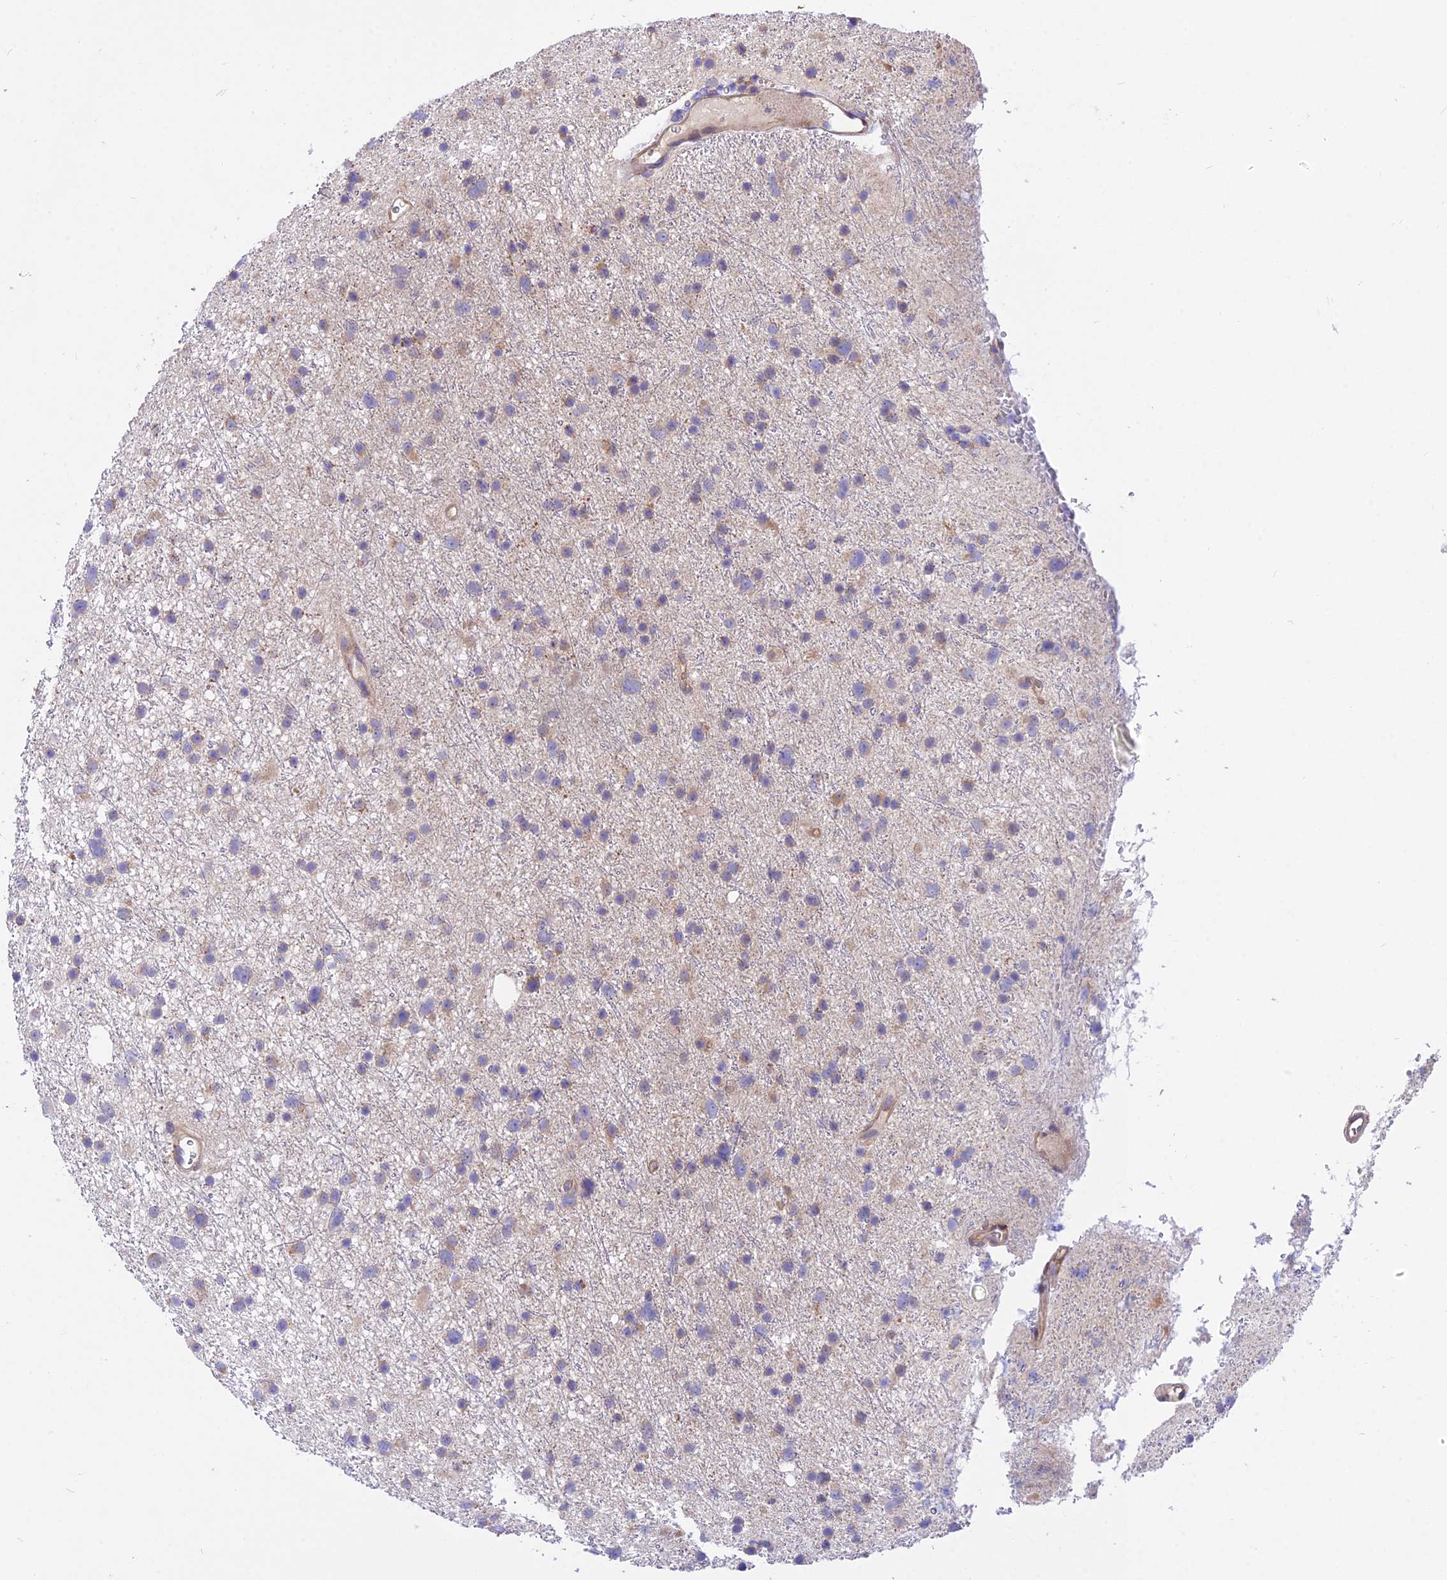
{"staining": {"intensity": "negative", "quantity": "none", "location": "none"}, "tissue": "glioma", "cell_type": "Tumor cells", "image_type": "cancer", "snomed": [{"axis": "morphology", "description": "Glioma, malignant, Low grade"}, {"axis": "topography", "description": "Cerebral cortex"}], "caption": "This histopathology image is of glioma stained with IHC to label a protein in brown with the nuclei are counter-stained blue. There is no positivity in tumor cells. The staining was performed using DAB to visualize the protein expression in brown, while the nuclei were stained in blue with hematoxylin (Magnification: 20x).", "gene": "TRIM43B", "patient": {"sex": "female", "age": 39}}